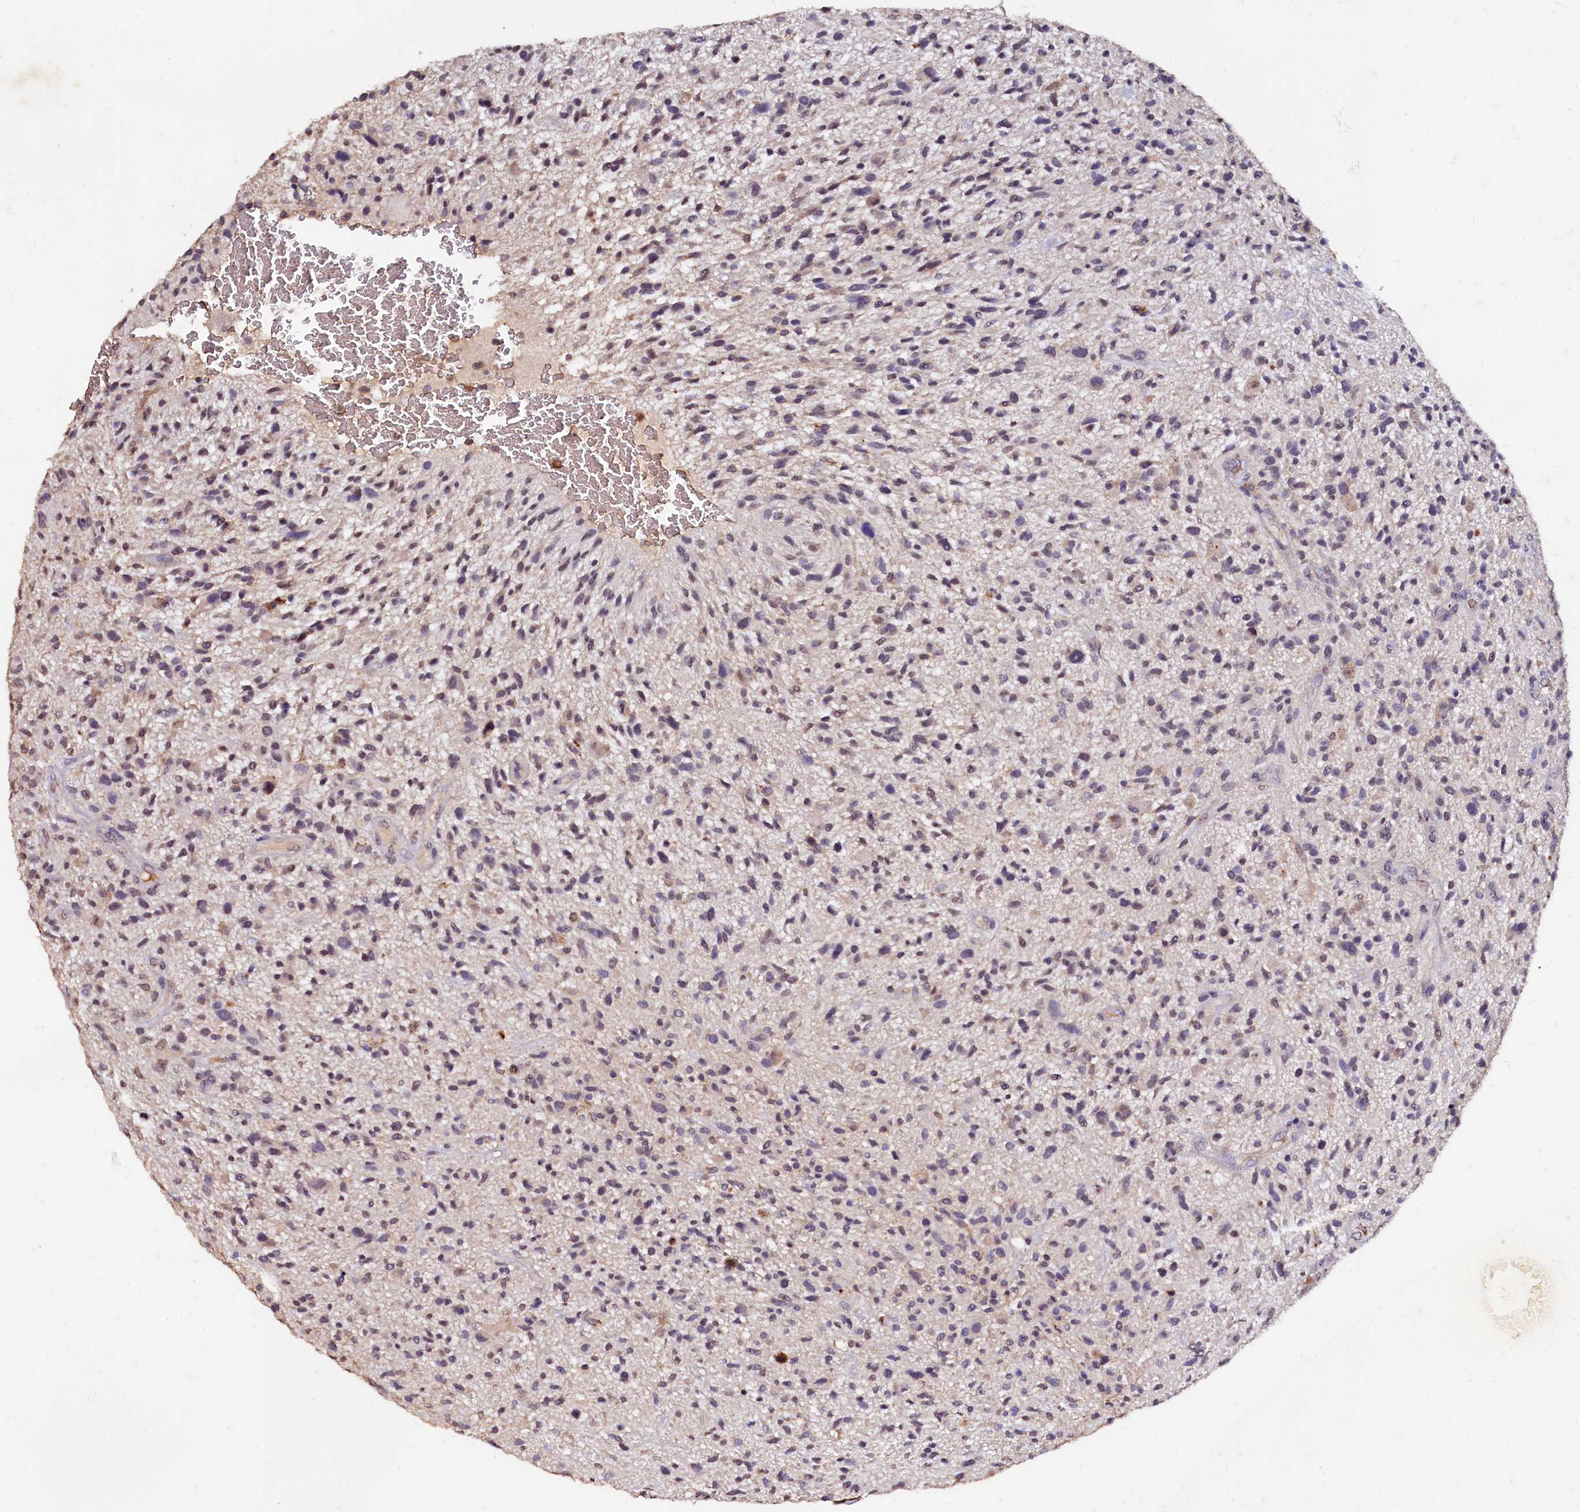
{"staining": {"intensity": "weak", "quantity": "<25%", "location": "cytoplasmic/membranous"}, "tissue": "glioma", "cell_type": "Tumor cells", "image_type": "cancer", "snomed": [{"axis": "morphology", "description": "Glioma, malignant, High grade"}, {"axis": "topography", "description": "Brain"}], "caption": "Malignant glioma (high-grade) stained for a protein using IHC reveals no expression tumor cells.", "gene": "CSTPP1", "patient": {"sex": "male", "age": 47}}